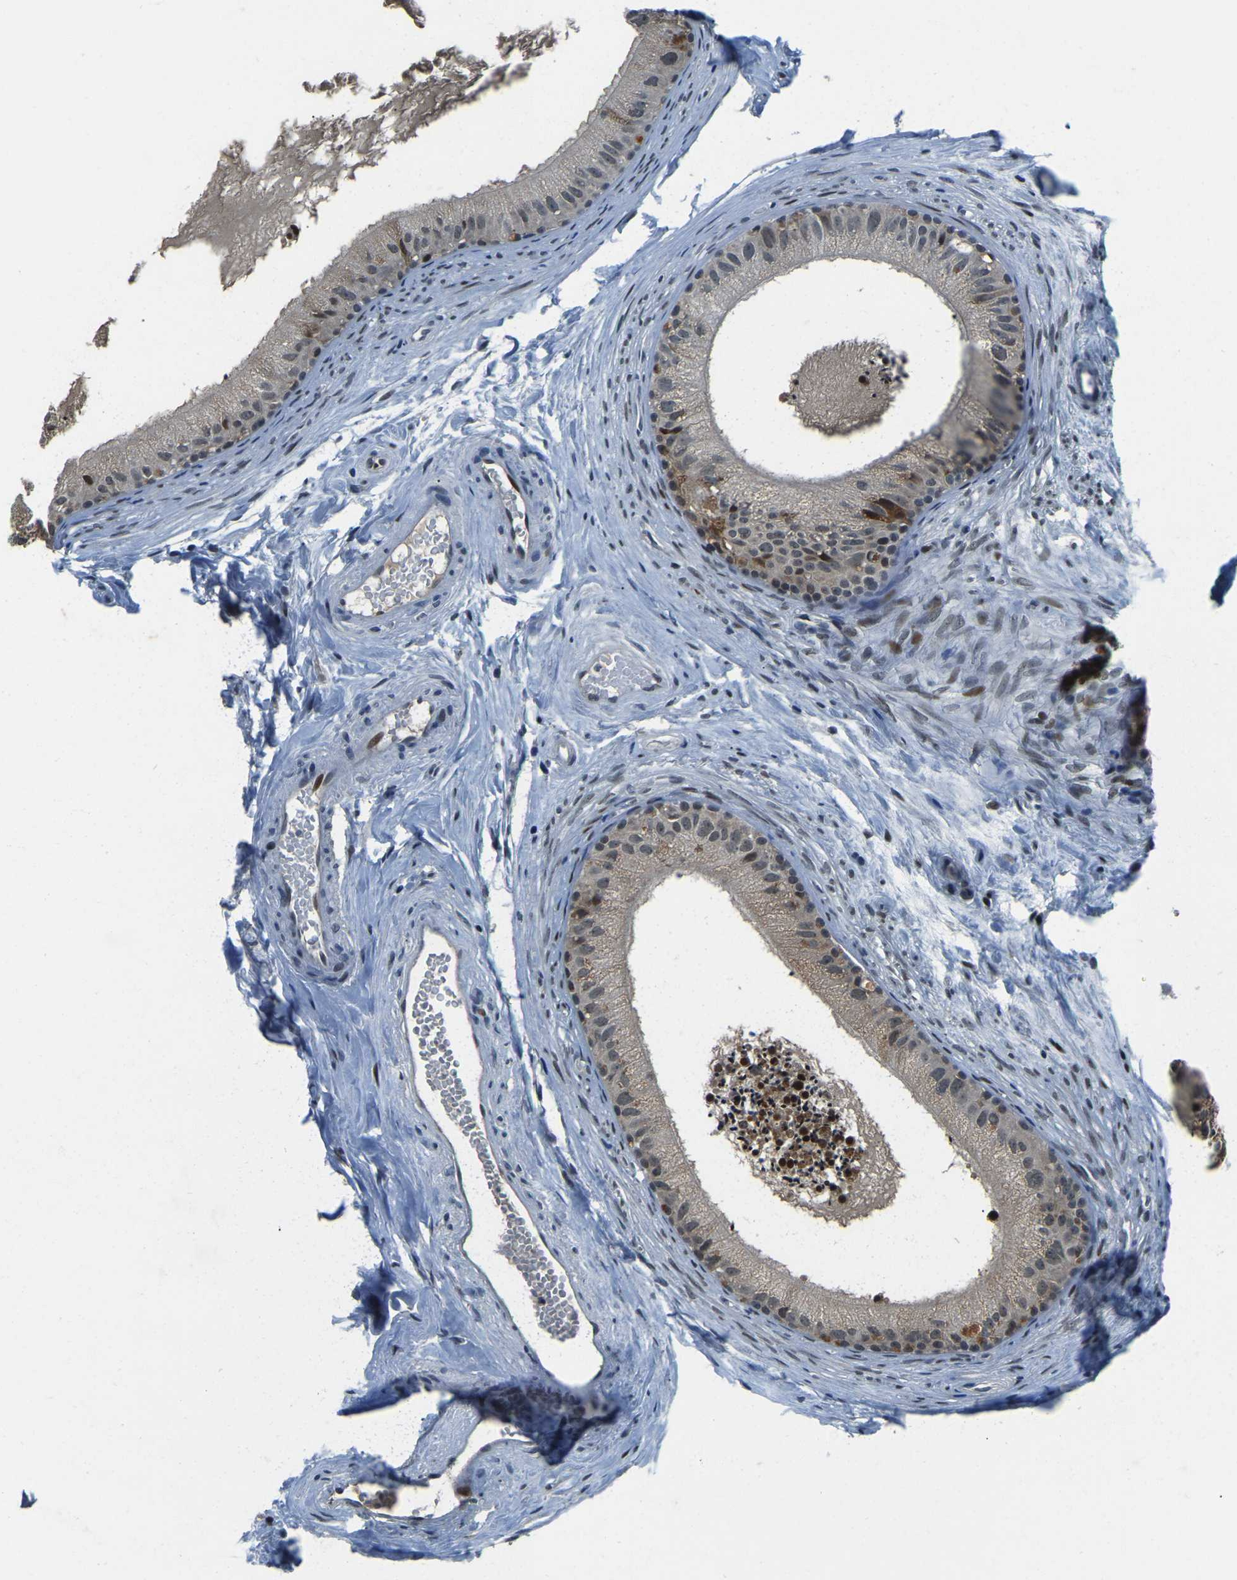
{"staining": {"intensity": "moderate", "quantity": ">75%", "location": "cytoplasmic/membranous"}, "tissue": "epididymis", "cell_type": "Glandular cells", "image_type": "normal", "snomed": [{"axis": "morphology", "description": "Normal tissue, NOS"}, {"axis": "topography", "description": "Epididymis"}], "caption": "Approximately >75% of glandular cells in benign epididymis reveal moderate cytoplasmic/membranous protein staining as visualized by brown immunohistochemical staining.", "gene": "ING2", "patient": {"sex": "male", "age": 56}}